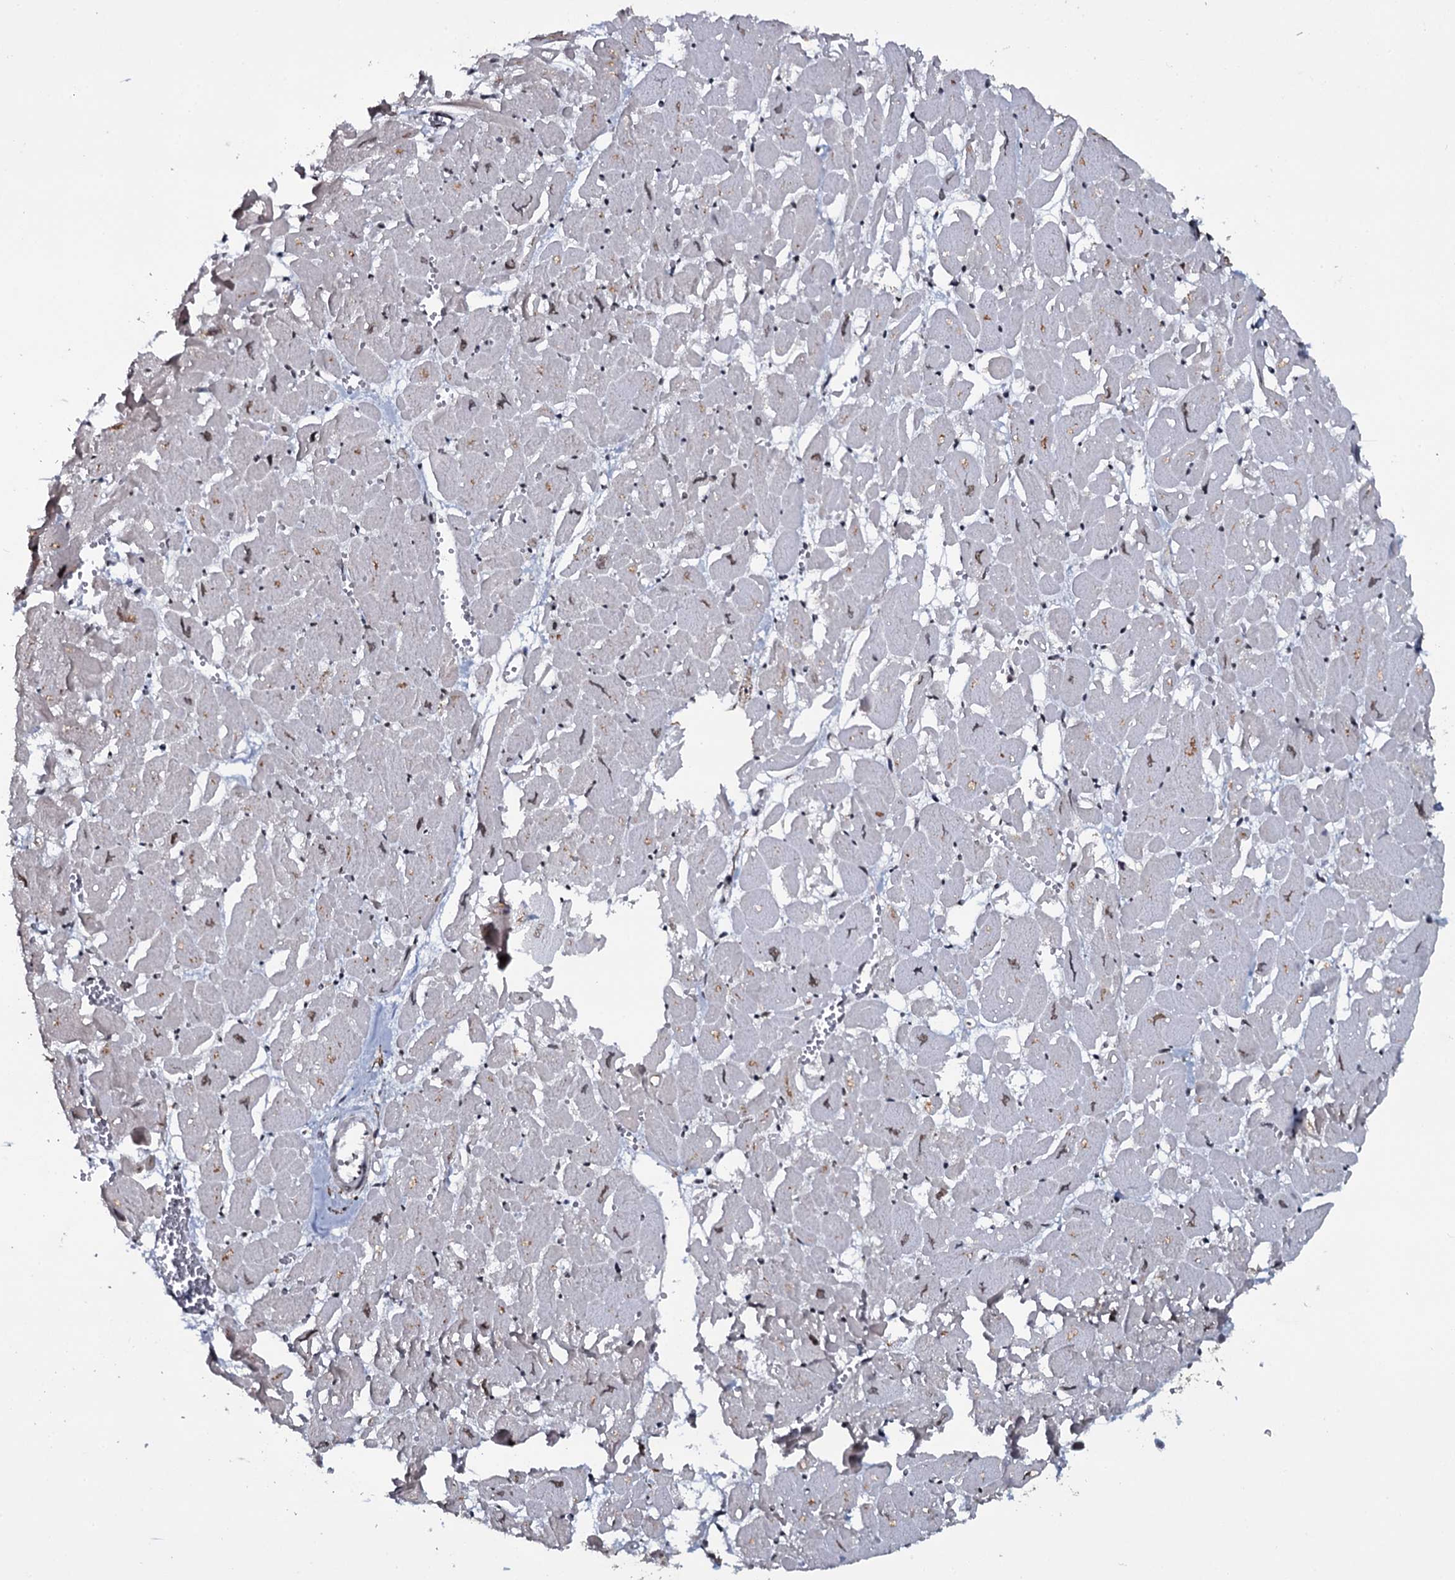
{"staining": {"intensity": "negative", "quantity": "none", "location": "none"}, "tissue": "heart muscle", "cell_type": "Cardiomyocytes", "image_type": "normal", "snomed": [{"axis": "morphology", "description": "Normal tissue, NOS"}, {"axis": "topography", "description": "Heart"}], "caption": "A high-resolution micrograph shows immunohistochemistry staining of normal heart muscle, which reveals no significant staining in cardiomyocytes.", "gene": "SH2D4B", "patient": {"sex": "male", "age": 54}}